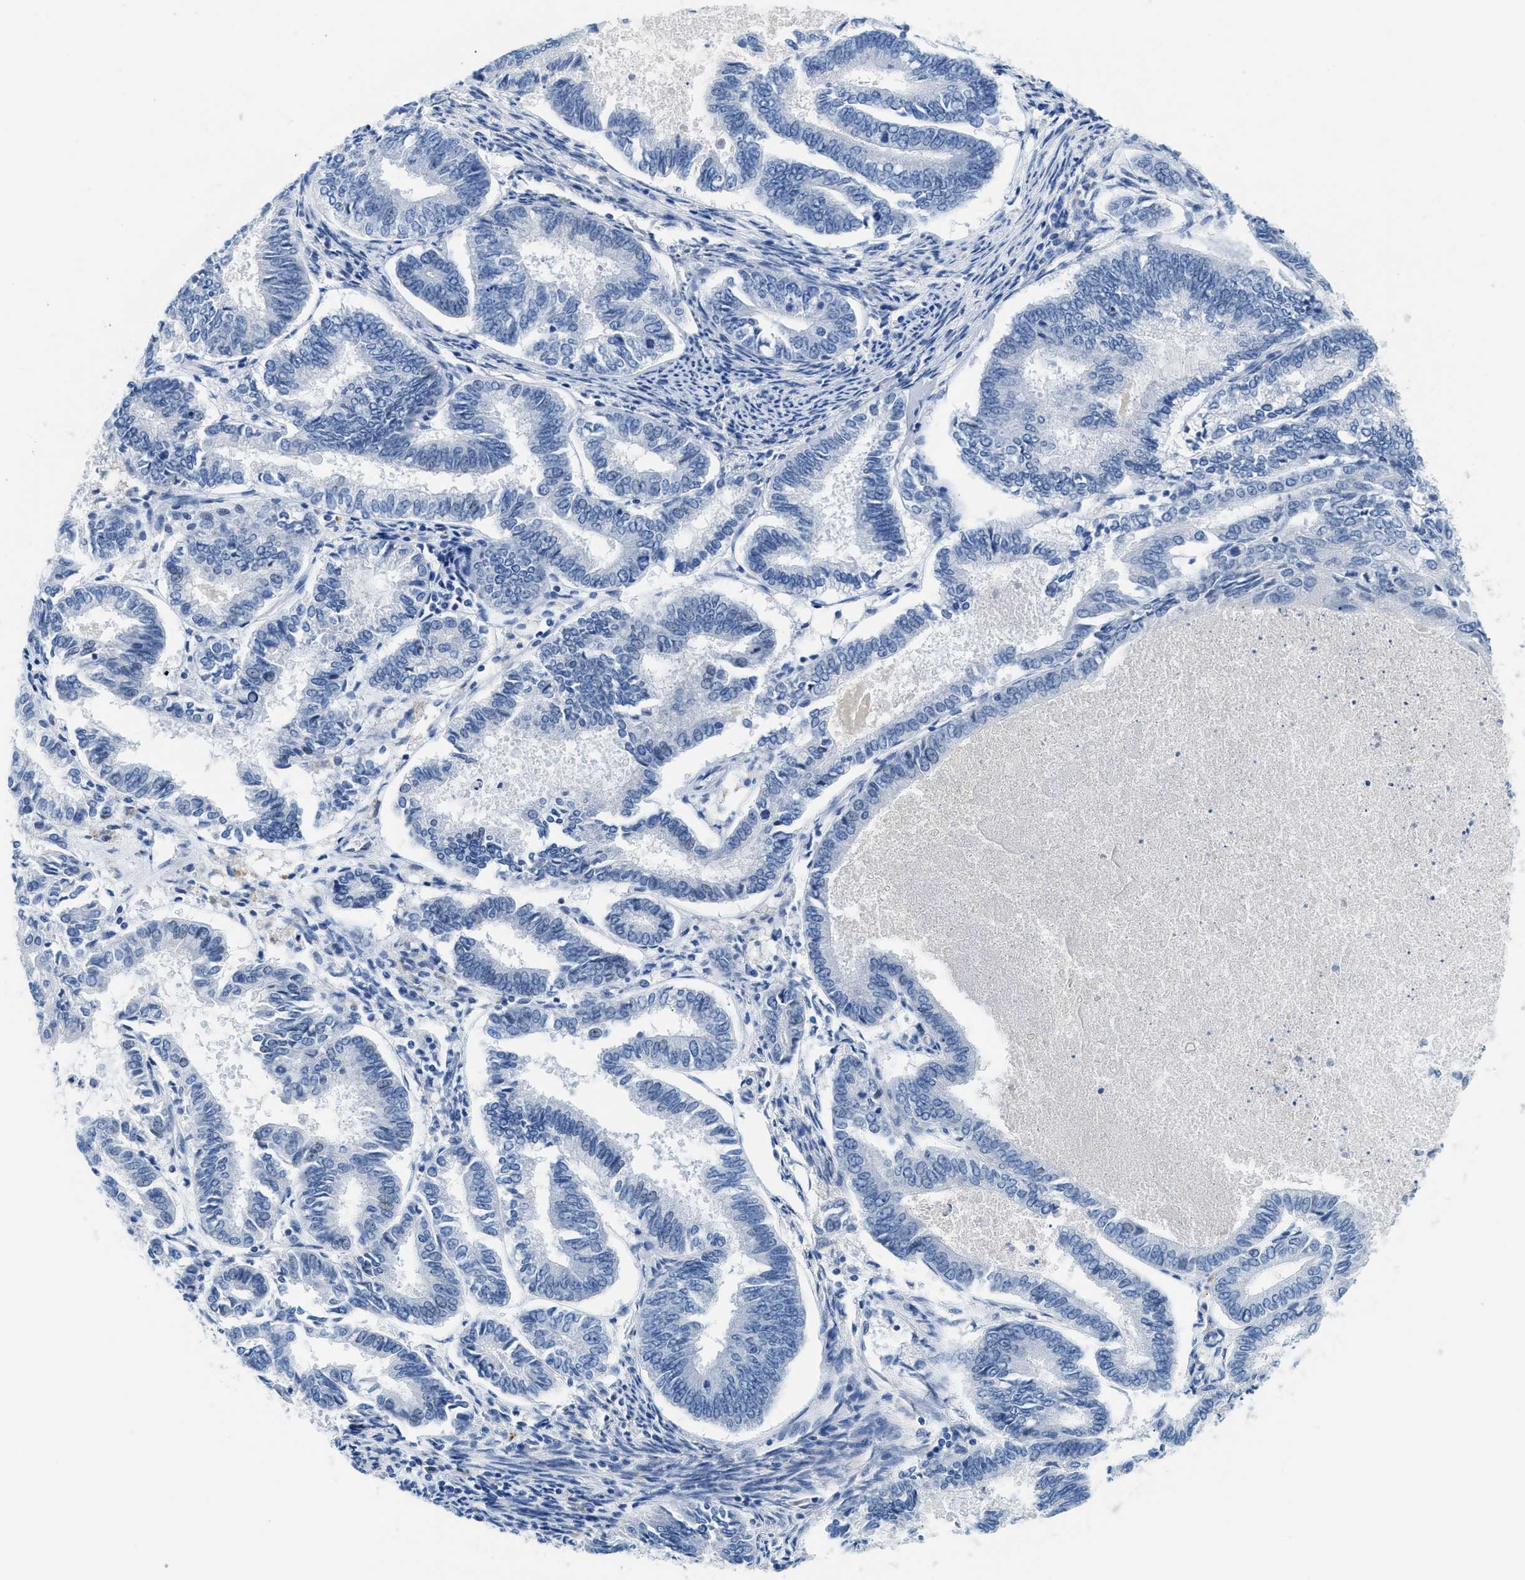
{"staining": {"intensity": "negative", "quantity": "none", "location": "none"}, "tissue": "endometrial cancer", "cell_type": "Tumor cells", "image_type": "cancer", "snomed": [{"axis": "morphology", "description": "Adenocarcinoma, NOS"}, {"axis": "topography", "description": "Endometrium"}], "caption": "IHC micrograph of neoplastic tissue: endometrial adenocarcinoma stained with DAB (3,3'-diaminobenzidine) displays no significant protein staining in tumor cells.", "gene": "MBL2", "patient": {"sex": "female", "age": 86}}